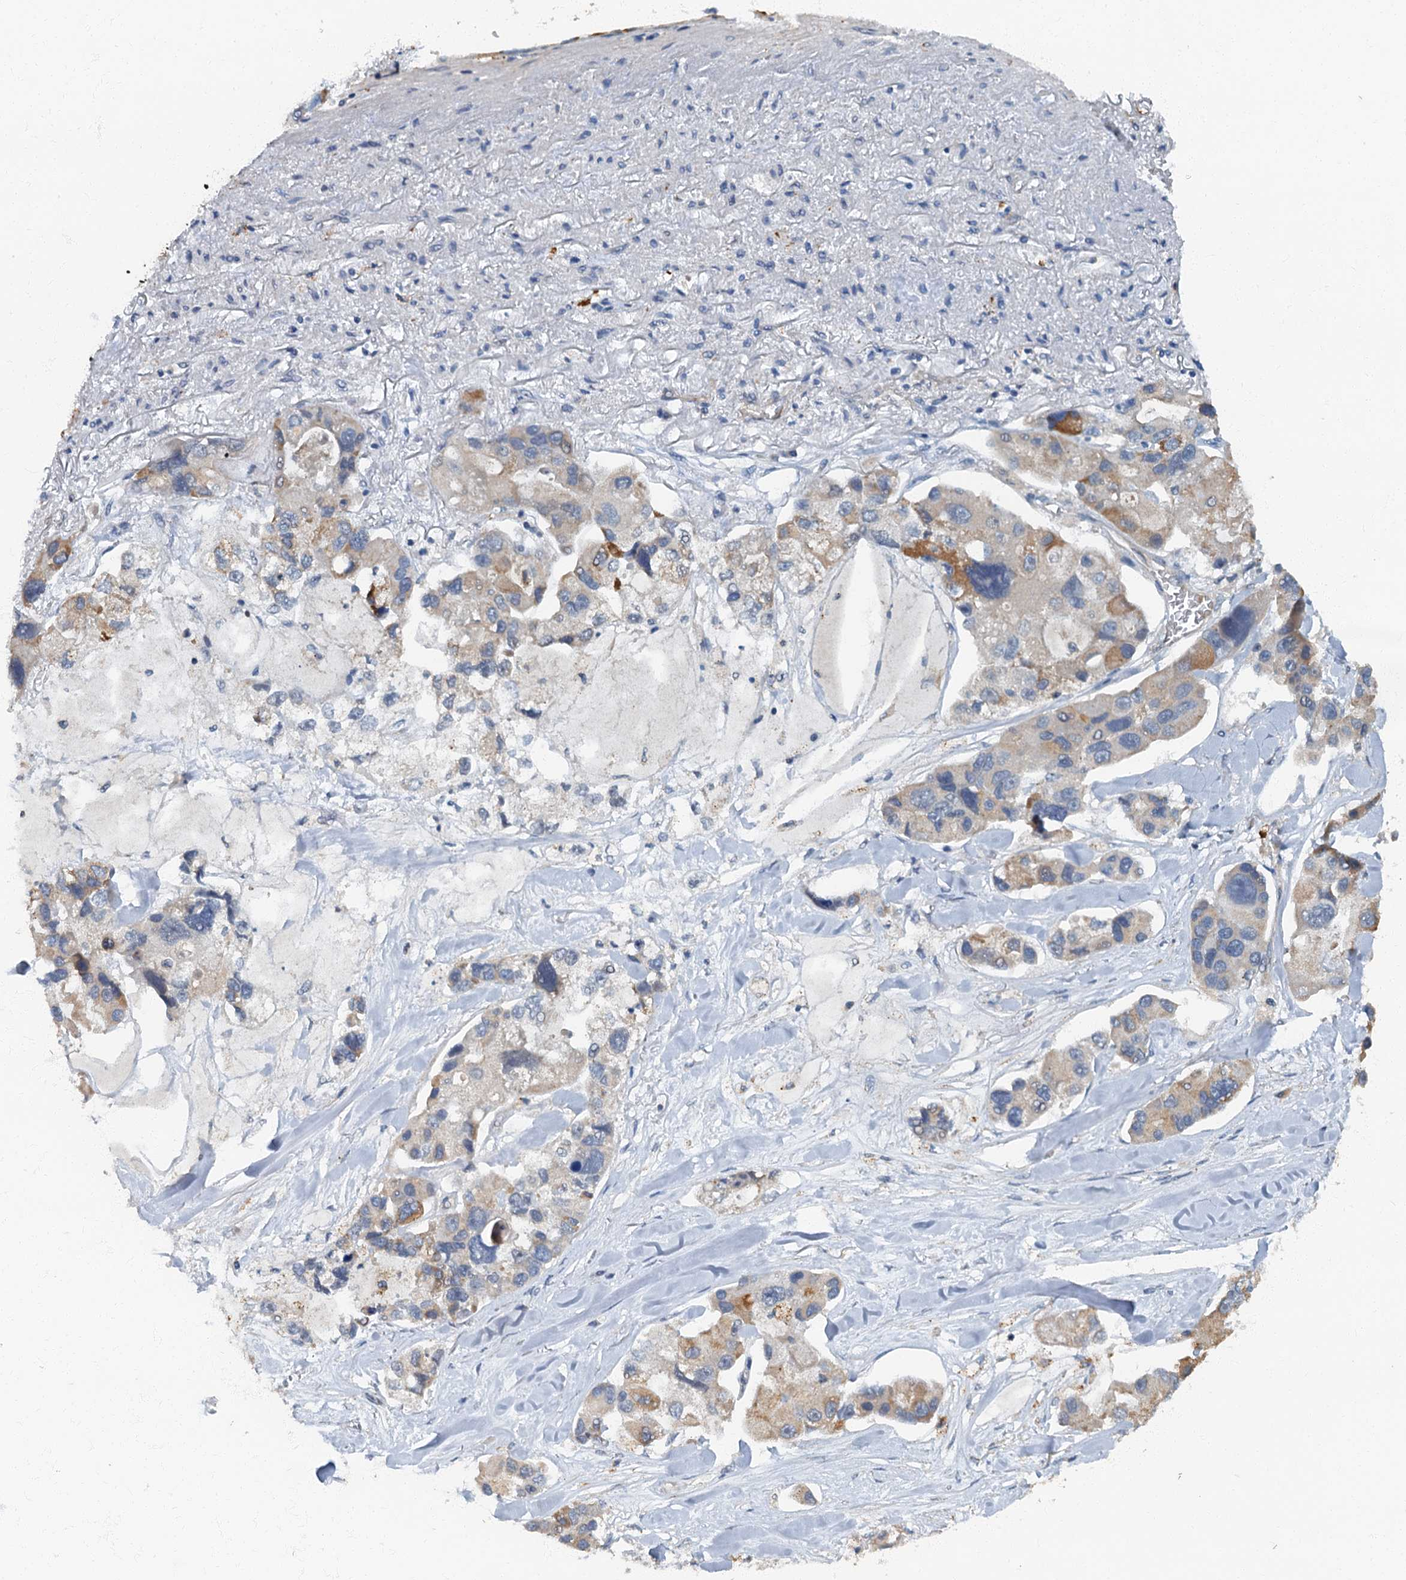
{"staining": {"intensity": "moderate", "quantity": "<25%", "location": "cytoplasmic/membranous"}, "tissue": "lung cancer", "cell_type": "Tumor cells", "image_type": "cancer", "snomed": [{"axis": "morphology", "description": "Adenocarcinoma, NOS"}, {"axis": "topography", "description": "Lung"}], "caption": "Brown immunohistochemical staining in lung cancer (adenocarcinoma) exhibits moderate cytoplasmic/membranous staining in approximately <25% of tumor cells.", "gene": "ARL11", "patient": {"sex": "female", "age": 54}}